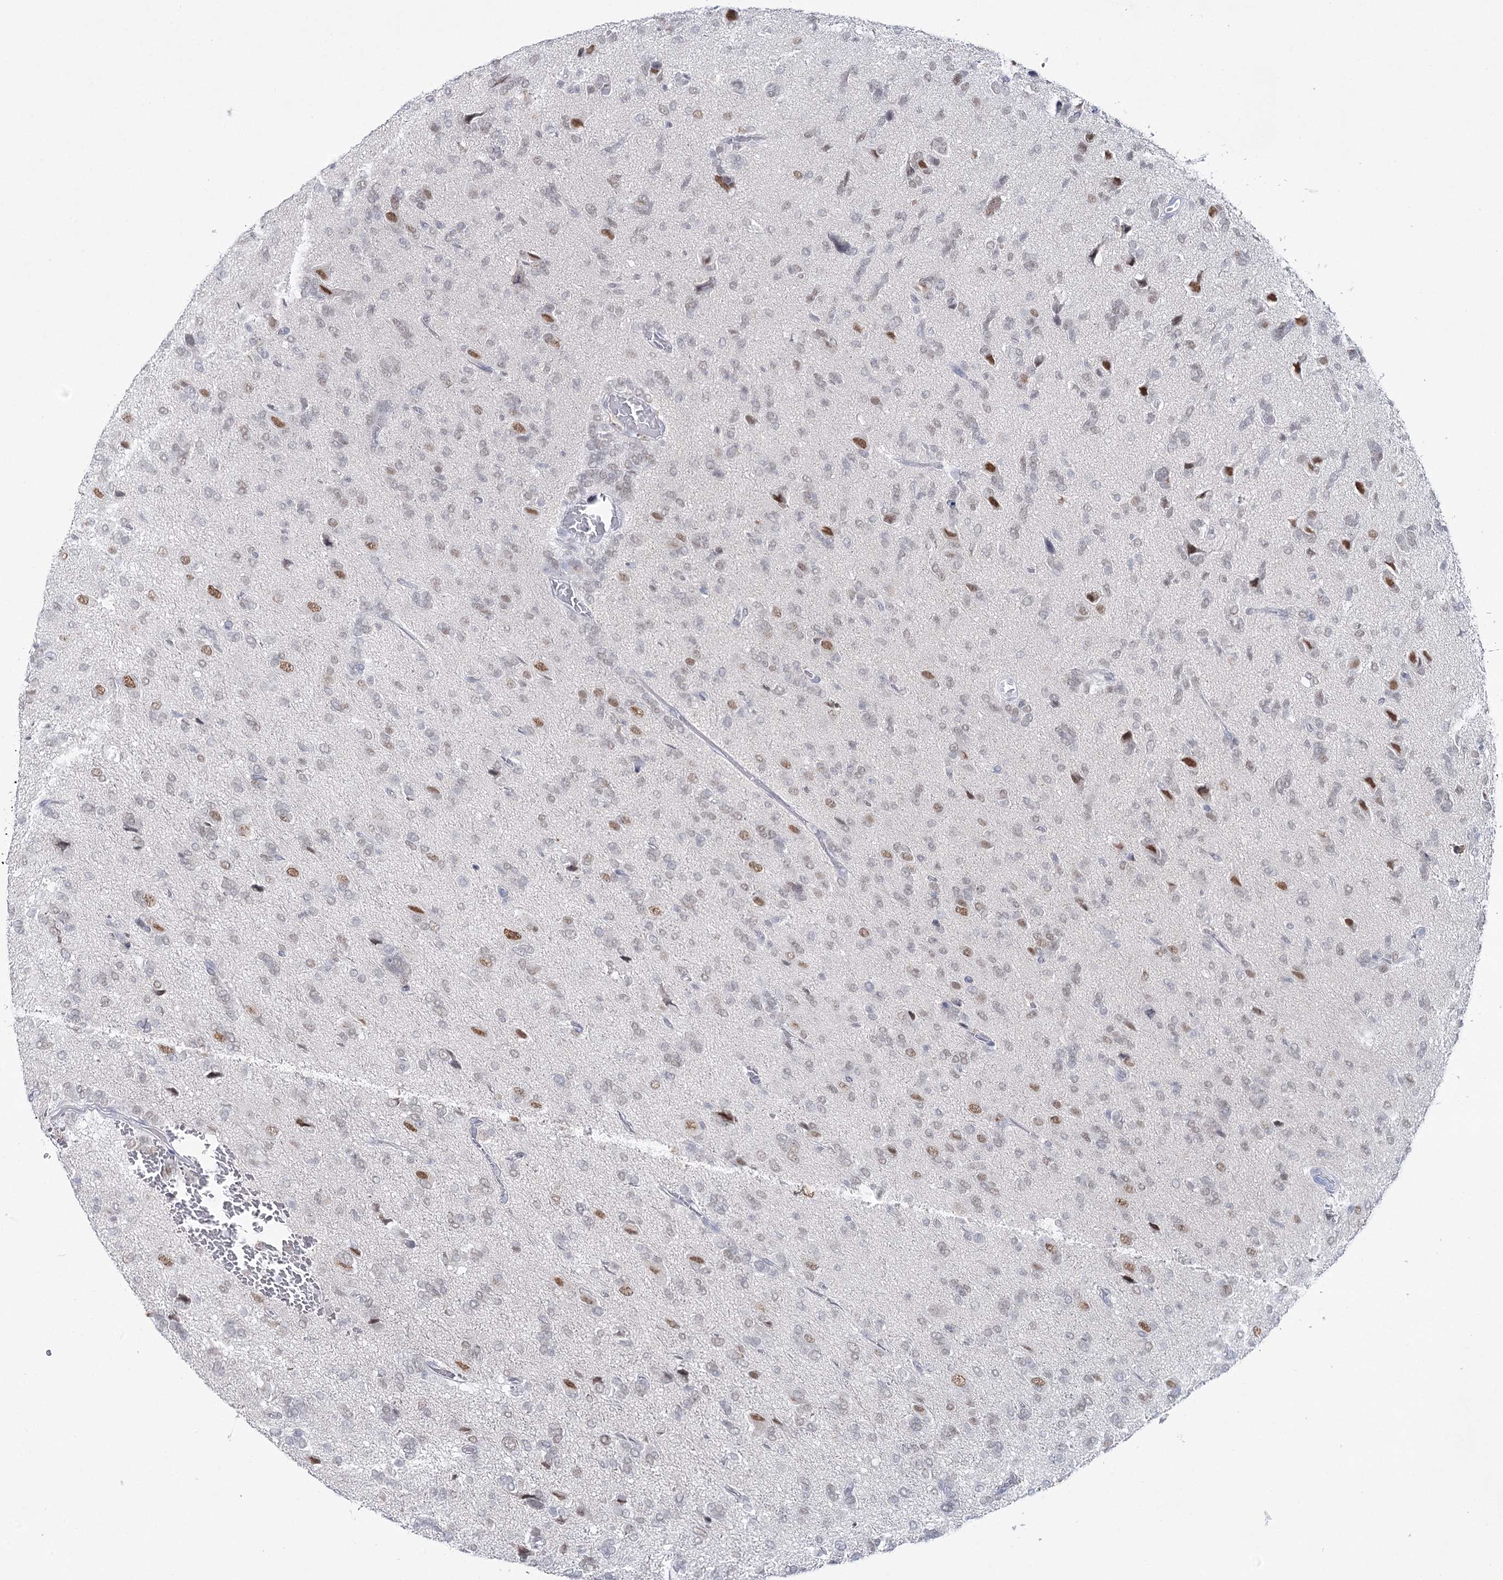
{"staining": {"intensity": "weak", "quantity": "25%-75%", "location": "nuclear"}, "tissue": "glioma", "cell_type": "Tumor cells", "image_type": "cancer", "snomed": [{"axis": "morphology", "description": "Glioma, malignant, High grade"}, {"axis": "topography", "description": "Brain"}], "caption": "Immunohistochemical staining of human high-grade glioma (malignant) exhibits weak nuclear protein expression in approximately 25%-75% of tumor cells.", "gene": "ZC3H8", "patient": {"sex": "female", "age": 59}}